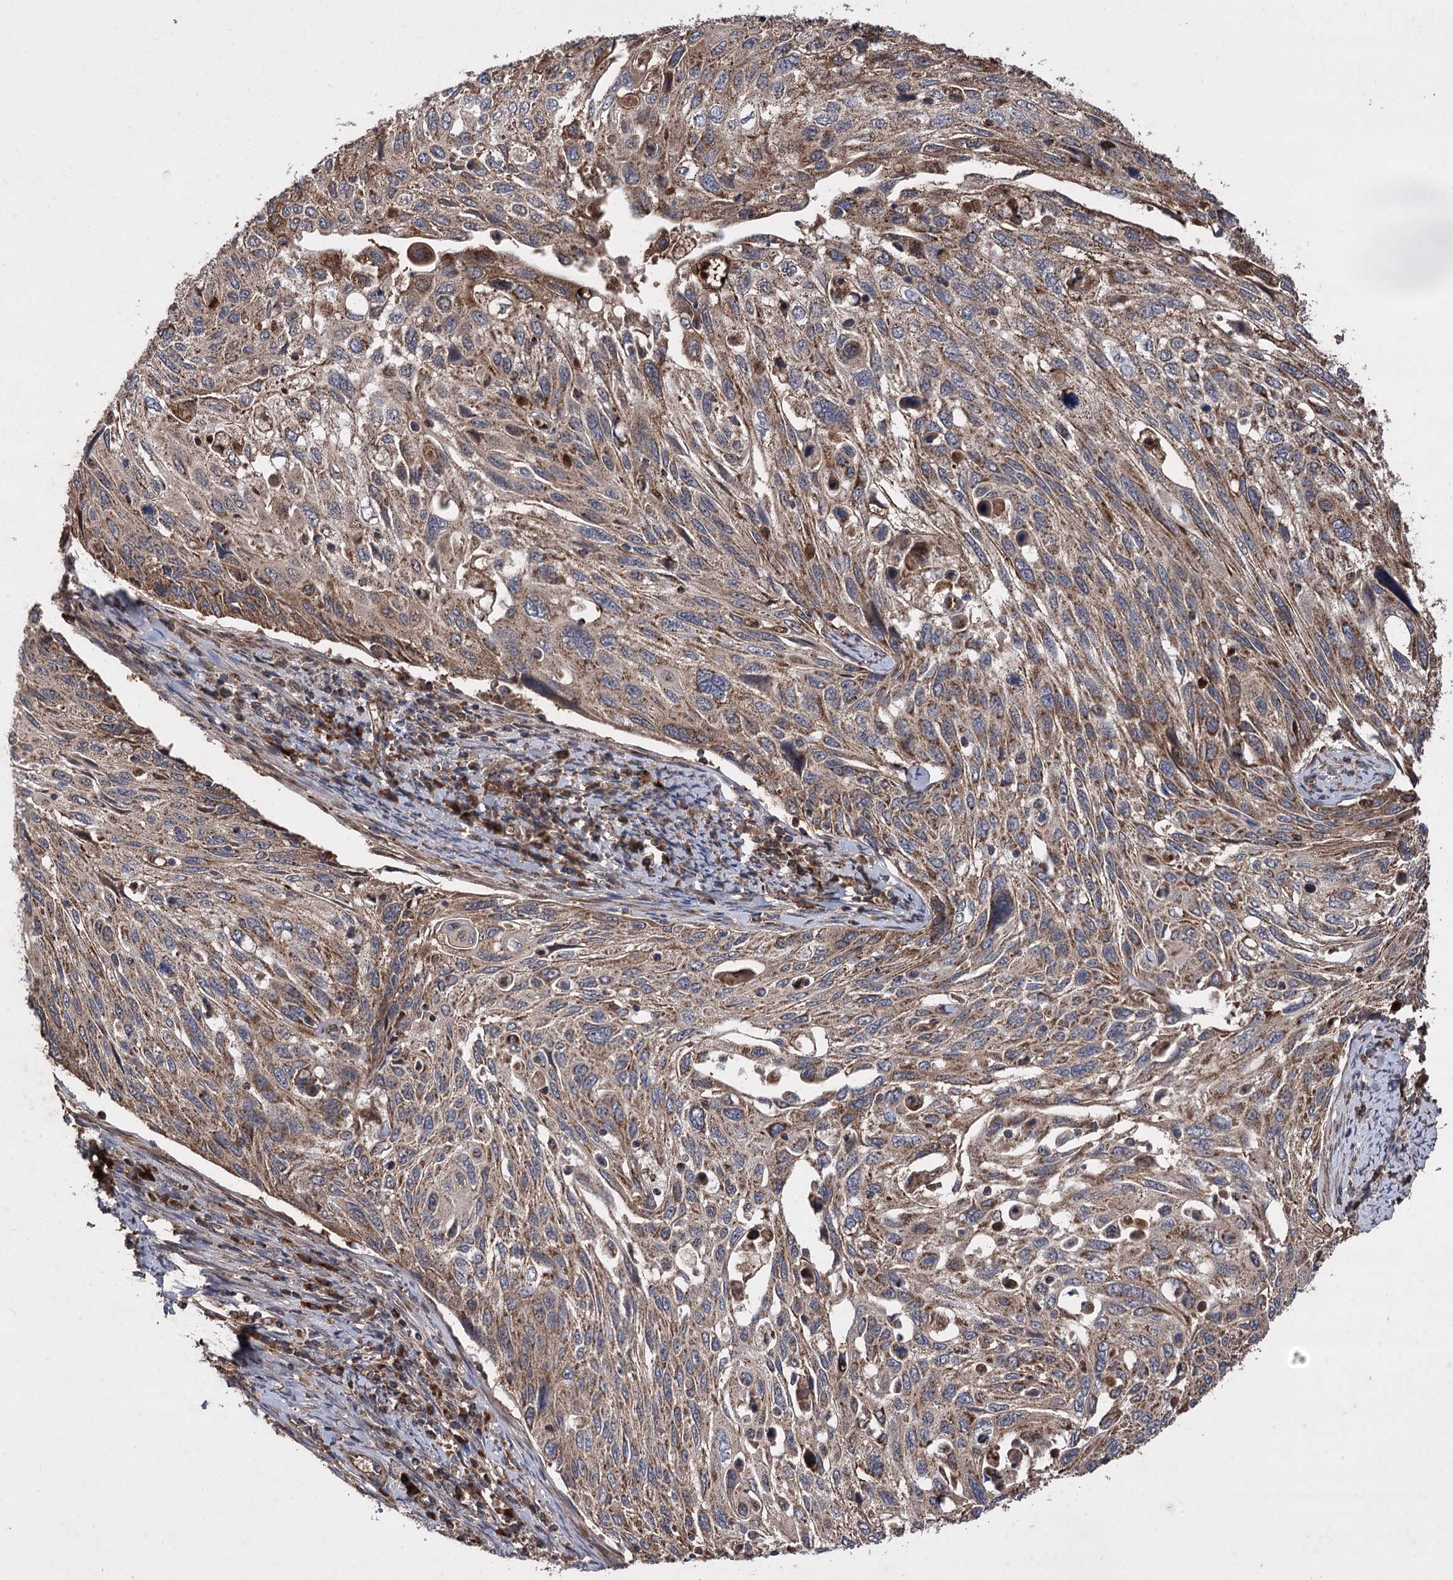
{"staining": {"intensity": "moderate", "quantity": ">75%", "location": "cytoplasmic/membranous"}, "tissue": "cervical cancer", "cell_type": "Tumor cells", "image_type": "cancer", "snomed": [{"axis": "morphology", "description": "Squamous cell carcinoma, NOS"}, {"axis": "topography", "description": "Cervix"}], "caption": "Cervical cancer (squamous cell carcinoma) stained with a protein marker exhibits moderate staining in tumor cells.", "gene": "RASSF3", "patient": {"sex": "female", "age": 70}}